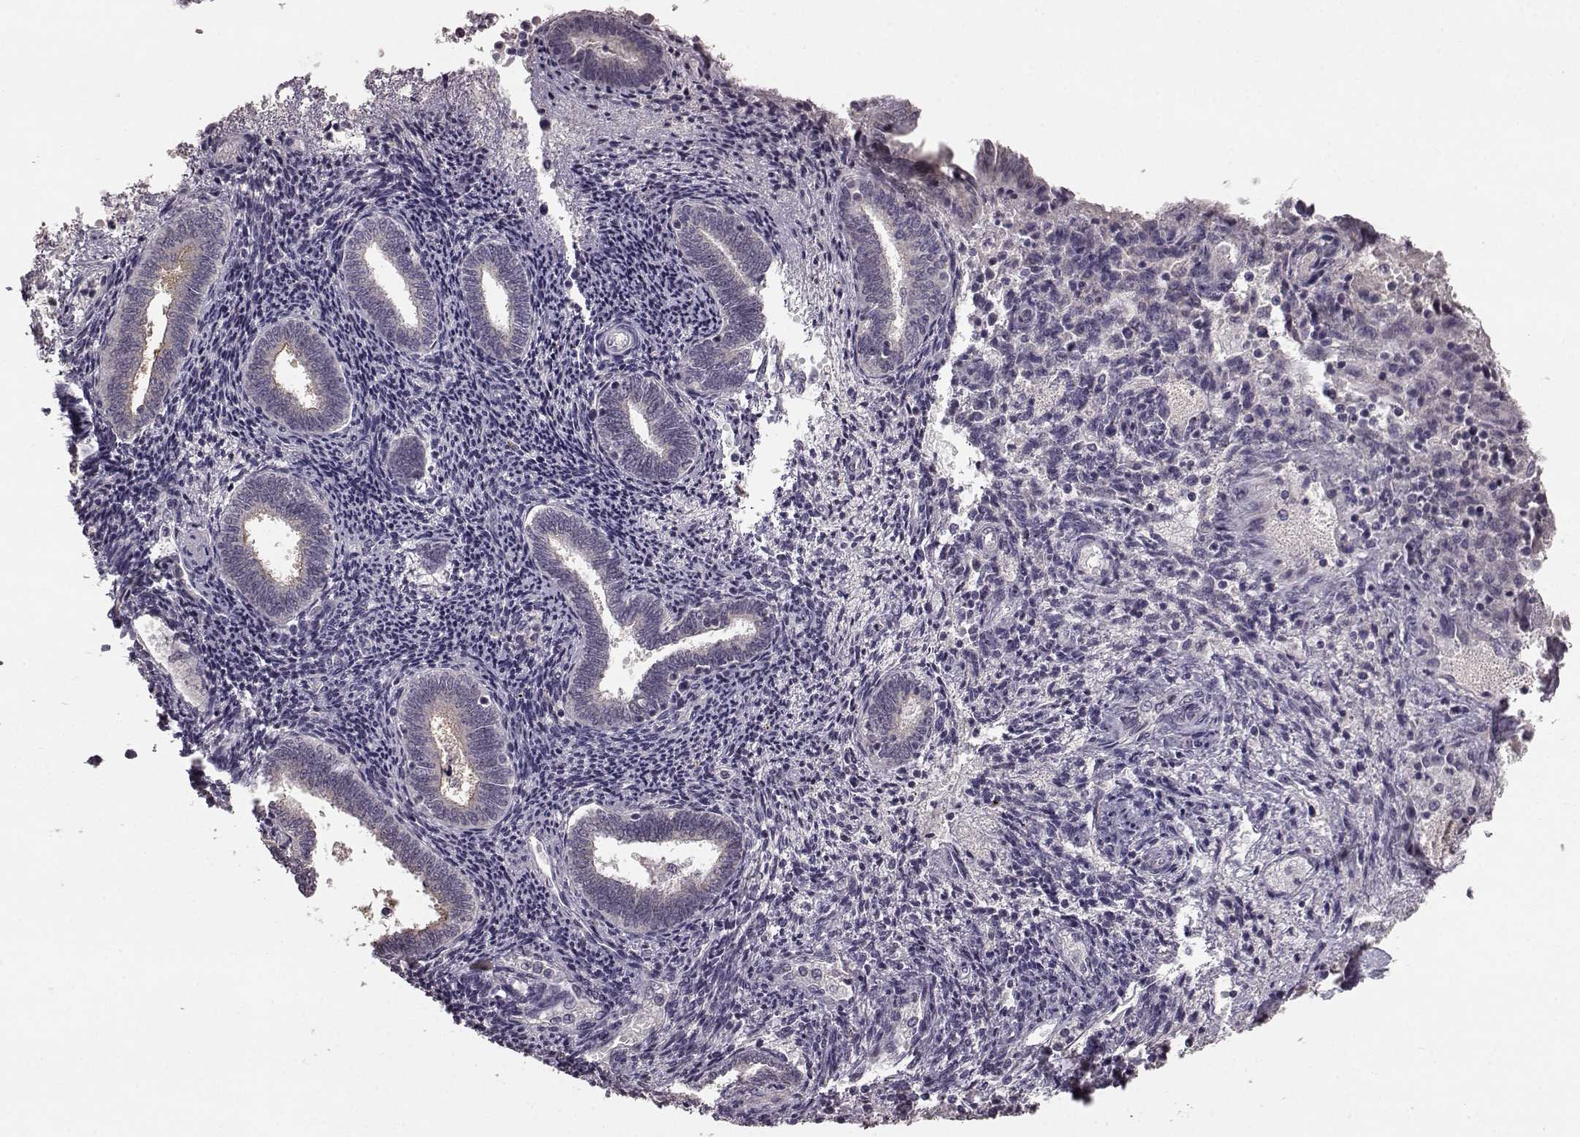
{"staining": {"intensity": "negative", "quantity": "none", "location": "none"}, "tissue": "endometrium", "cell_type": "Cells in endometrial stroma", "image_type": "normal", "snomed": [{"axis": "morphology", "description": "Normal tissue, NOS"}, {"axis": "topography", "description": "Endometrium"}], "caption": "A high-resolution photomicrograph shows IHC staining of benign endometrium, which reveals no significant expression in cells in endometrial stroma.", "gene": "SLC52A3", "patient": {"sex": "female", "age": 42}}